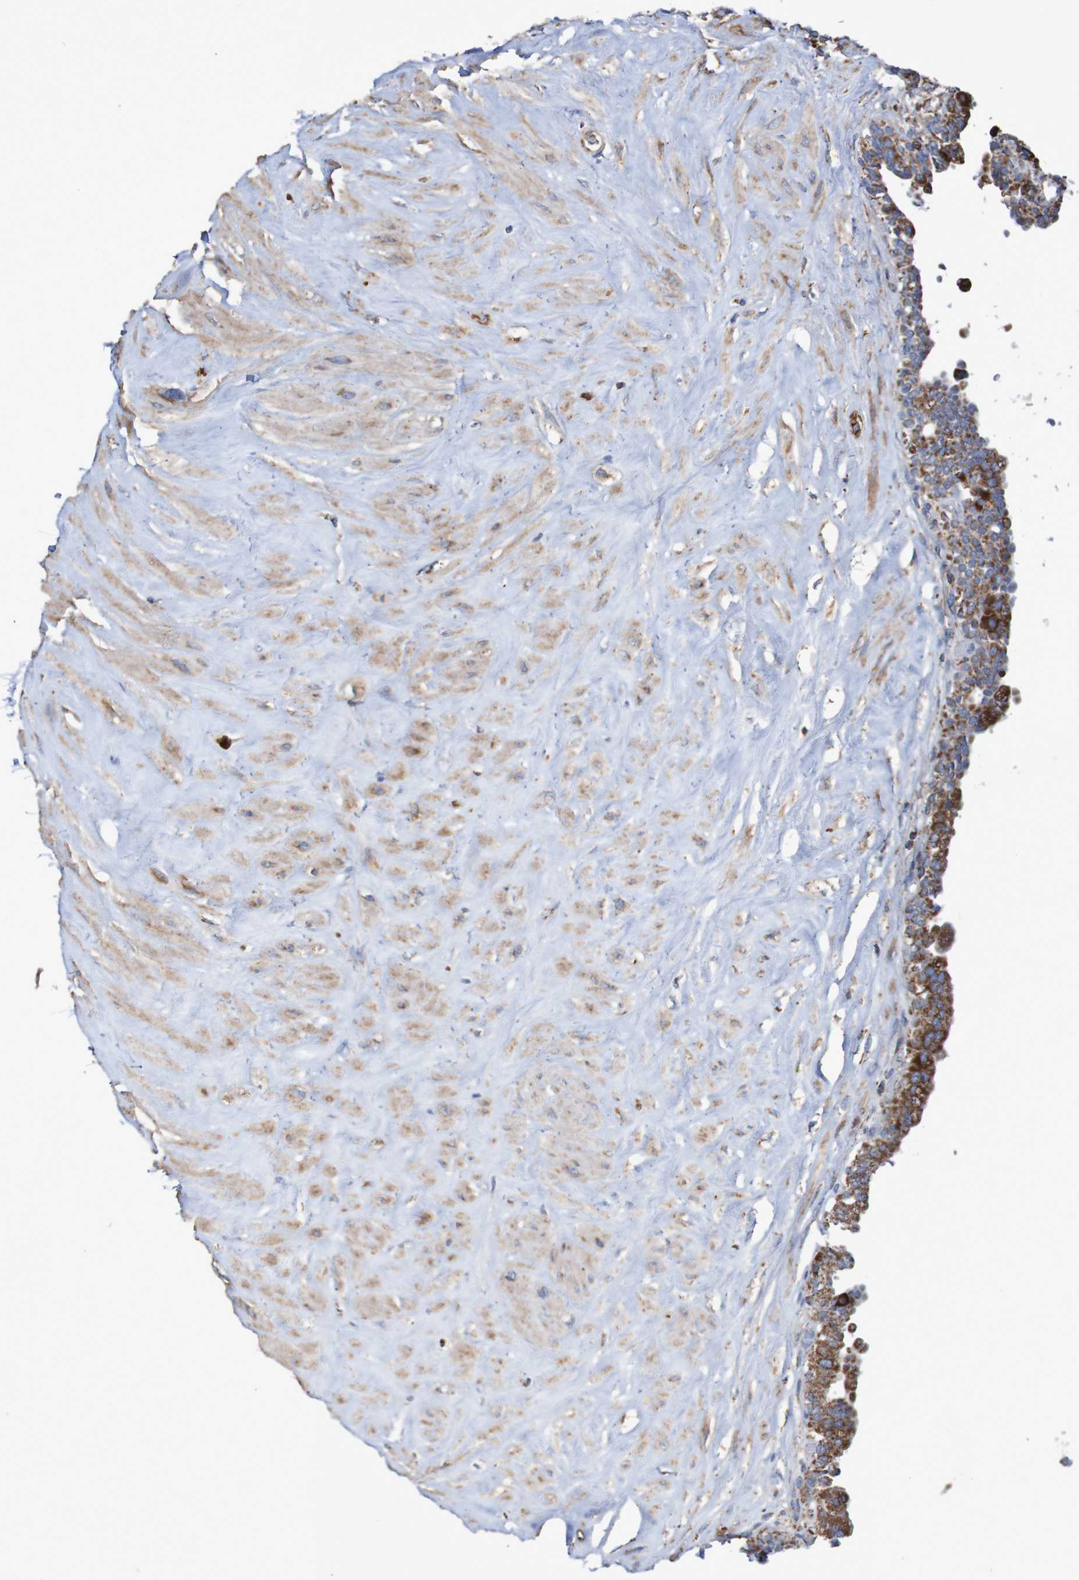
{"staining": {"intensity": "strong", "quantity": ">75%", "location": "cytoplasmic/membranous"}, "tissue": "seminal vesicle", "cell_type": "Glandular cells", "image_type": "normal", "snomed": [{"axis": "morphology", "description": "Normal tissue, NOS"}, {"axis": "topography", "description": "Seminal veicle"}], "caption": "Benign seminal vesicle displays strong cytoplasmic/membranous expression in approximately >75% of glandular cells, visualized by immunohistochemistry. (IHC, brightfield microscopy, high magnification).", "gene": "MMEL1", "patient": {"sex": "male", "age": 63}}